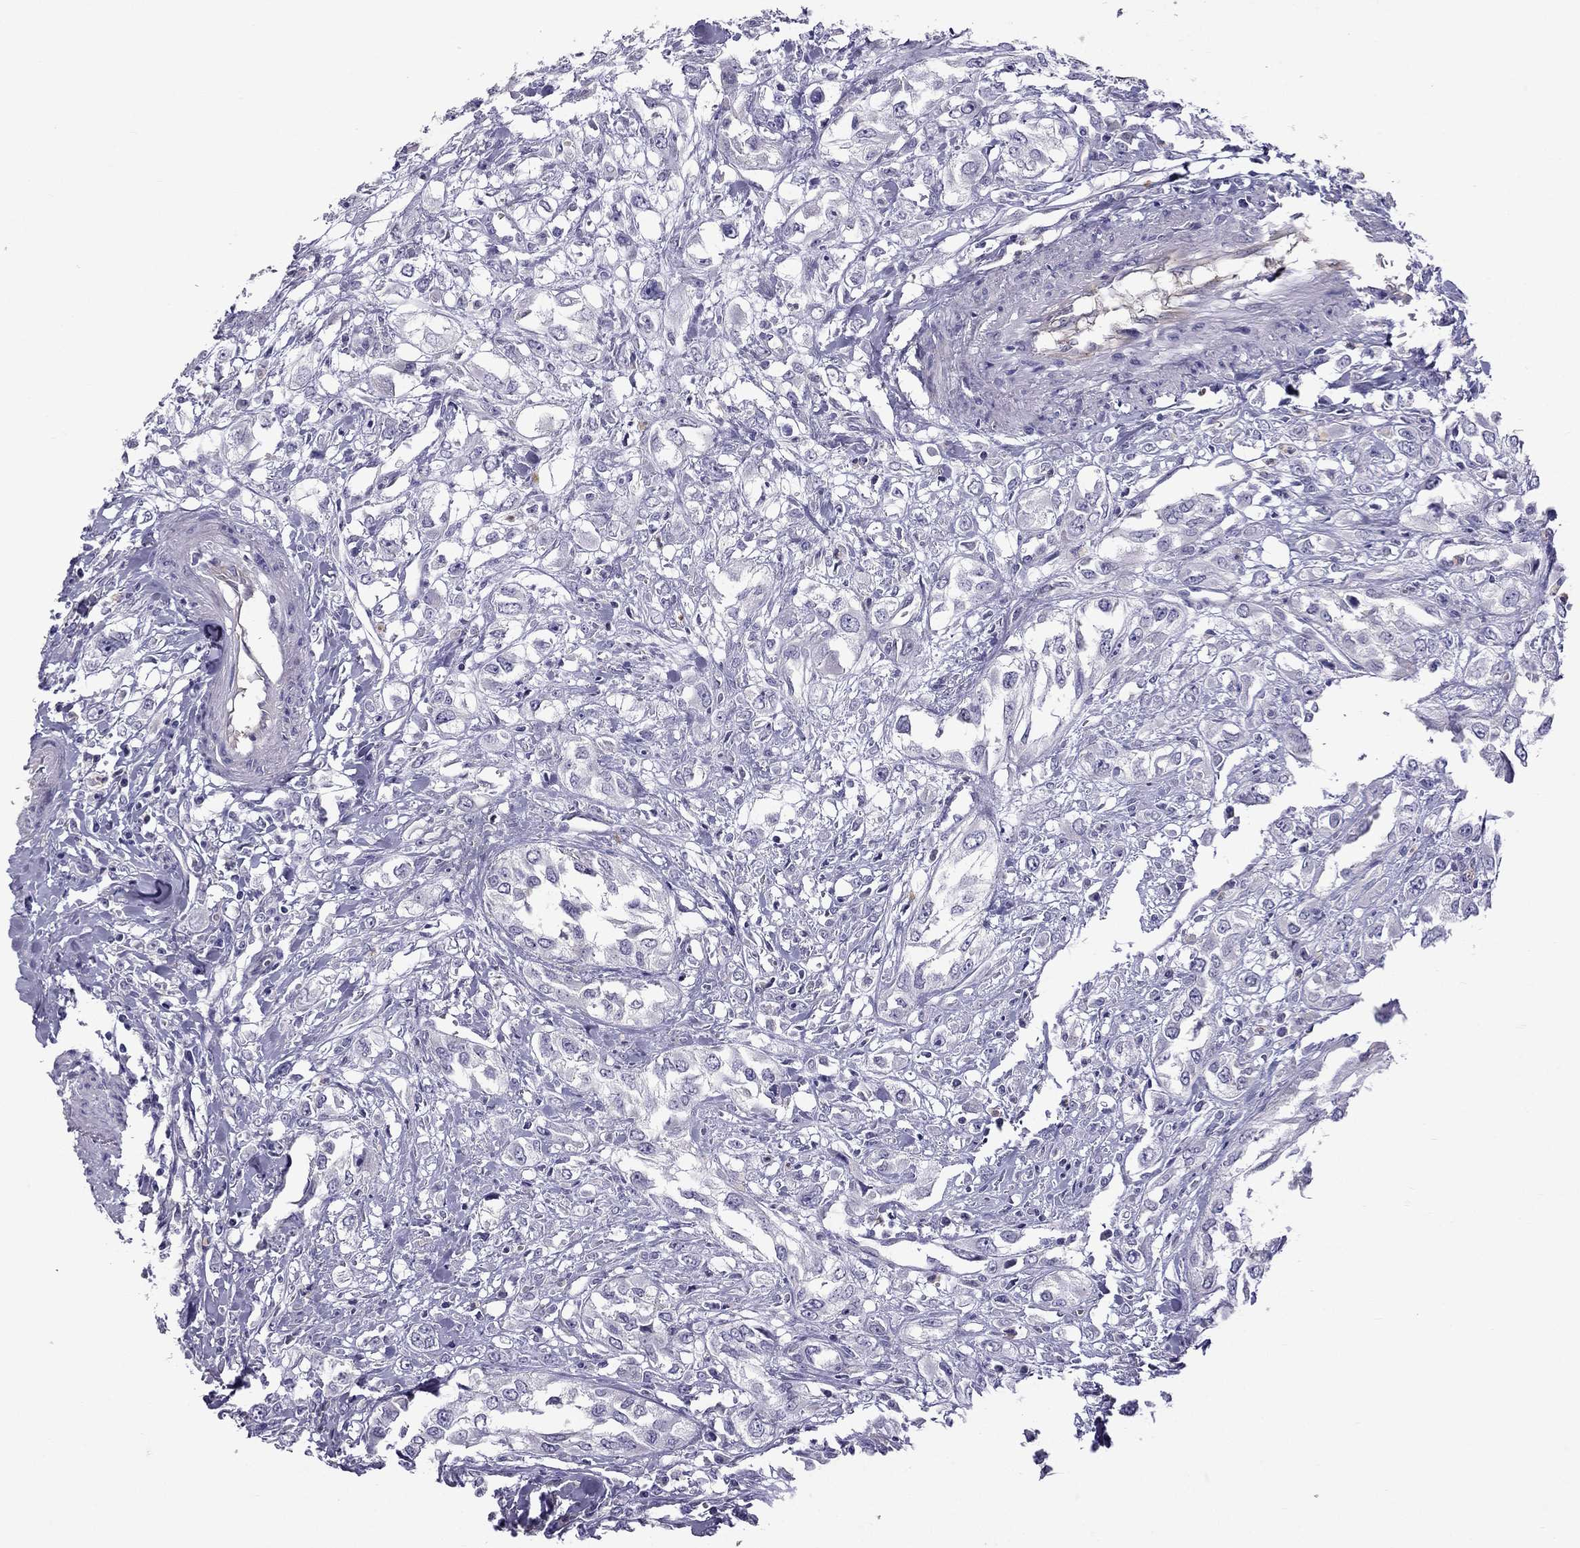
{"staining": {"intensity": "negative", "quantity": "none", "location": "none"}, "tissue": "urothelial cancer", "cell_type": "Tumor cells", "image_type": "cancer", "snomed": [{"axis": "morphology", "description": "Urothelial carcinoma, High grade"}, {"axis": "topography", "description": "Urinary bladder"}], "caption": "A micrograph of human urothelial cancer is negative for staining in tumor cells. (DAB (3,3'-diaminobenzidine) immunohistochemistry with hematoxylin counter stain).", "gene": "STOML3", "patient": {"sex": "male", "age": 67}}